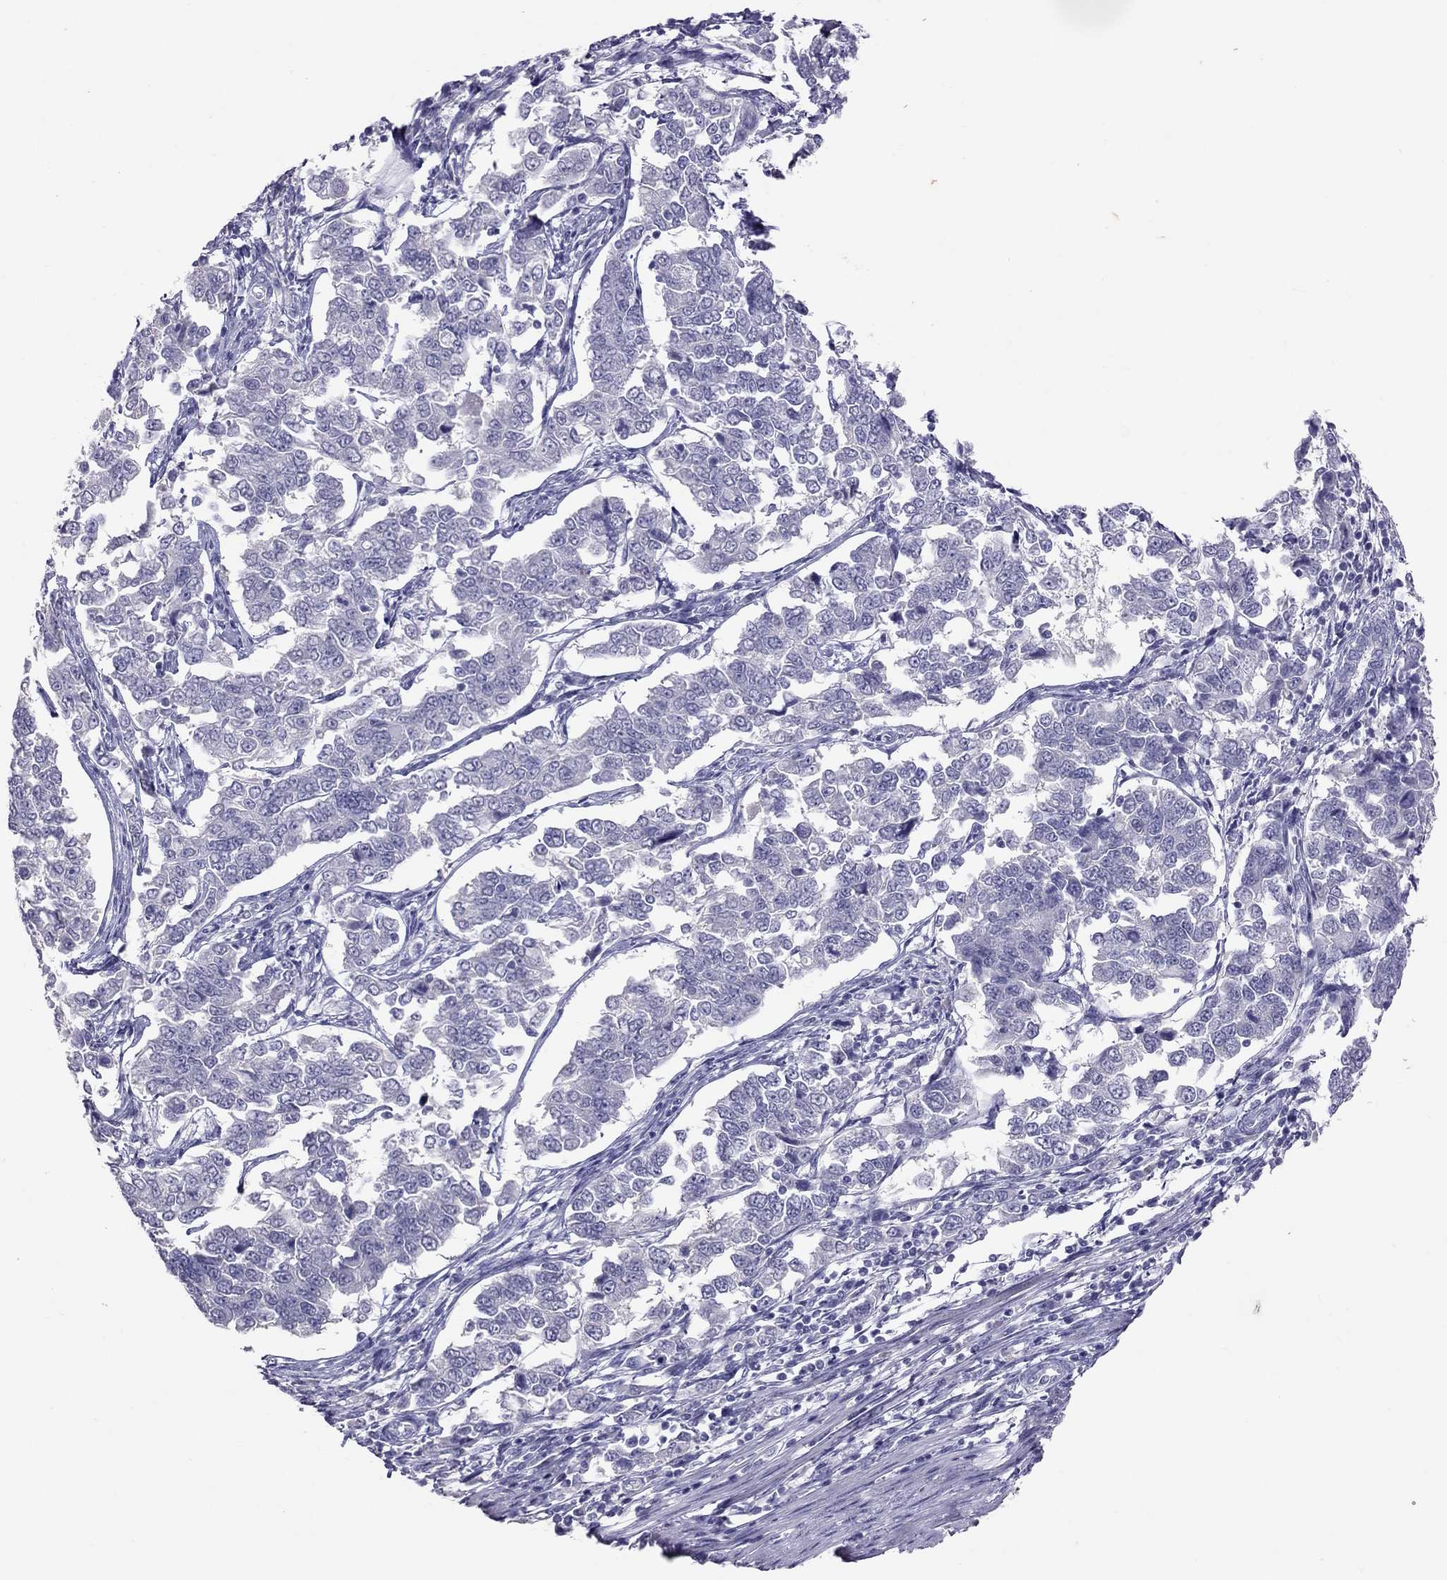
{"staining": {"intensity": "negative", "quantity": "none", "location": "none"}, "tissue": "endometrial cancer", "cell_type": "Tumor cells", "image_type": "cancer", "snomed": [{"axis": "morphology", "description": "Adenocarcinoma, NOS"}, {"axis": "topography", "description": "Endometrium"}], "caption": "The immunohistochemistry (IHC) histopathology image has no significant expression in tumor cells of adenocarcinoma (endometrial) tissue.", "gene": "PSMB11", "patient": {"sex": "female", "age": 43}}